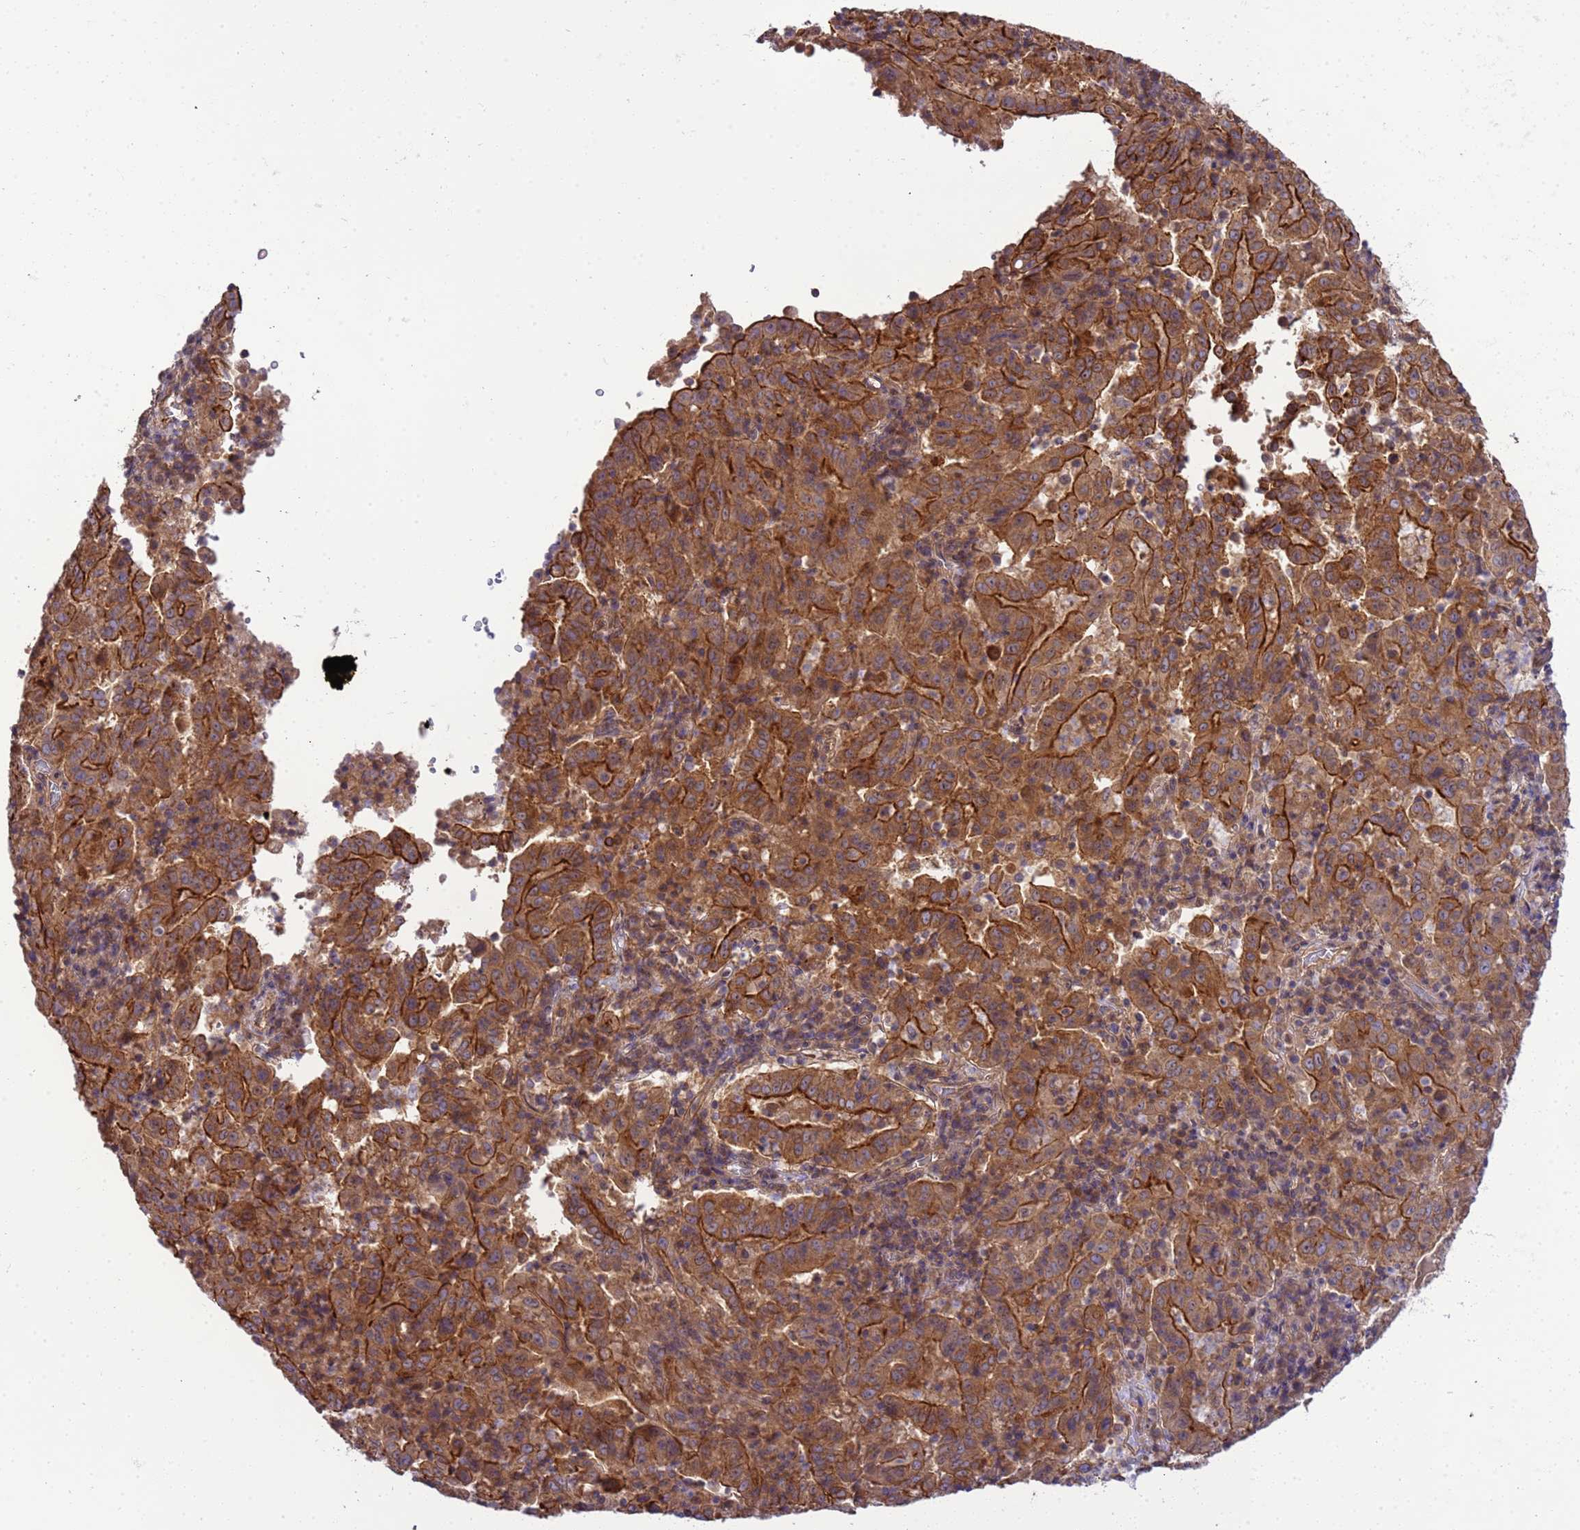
{"staining": {"intensity": "strong", "quantity": ">75%", "location": "cytoplasmic/membranous"}, "tissue": "pancreatic cancer", "cell_type": "Tumor cells", "image_type": "cancer", "snomed": [{"axis": "morphology", "description": "Adenocarcinoma, NOS"}, {"axis": "topography", "description": "Pancreas"}], "caption": "A brown stain shows strong cytoplasmic/membranous staining of a protein in adenocarcinoma (pancreatic) tumor cells. (IHC, brightfield microscopy, high magnification).", "gene": "SMCO3", "patient": {"sex": "male", "age": 63}}